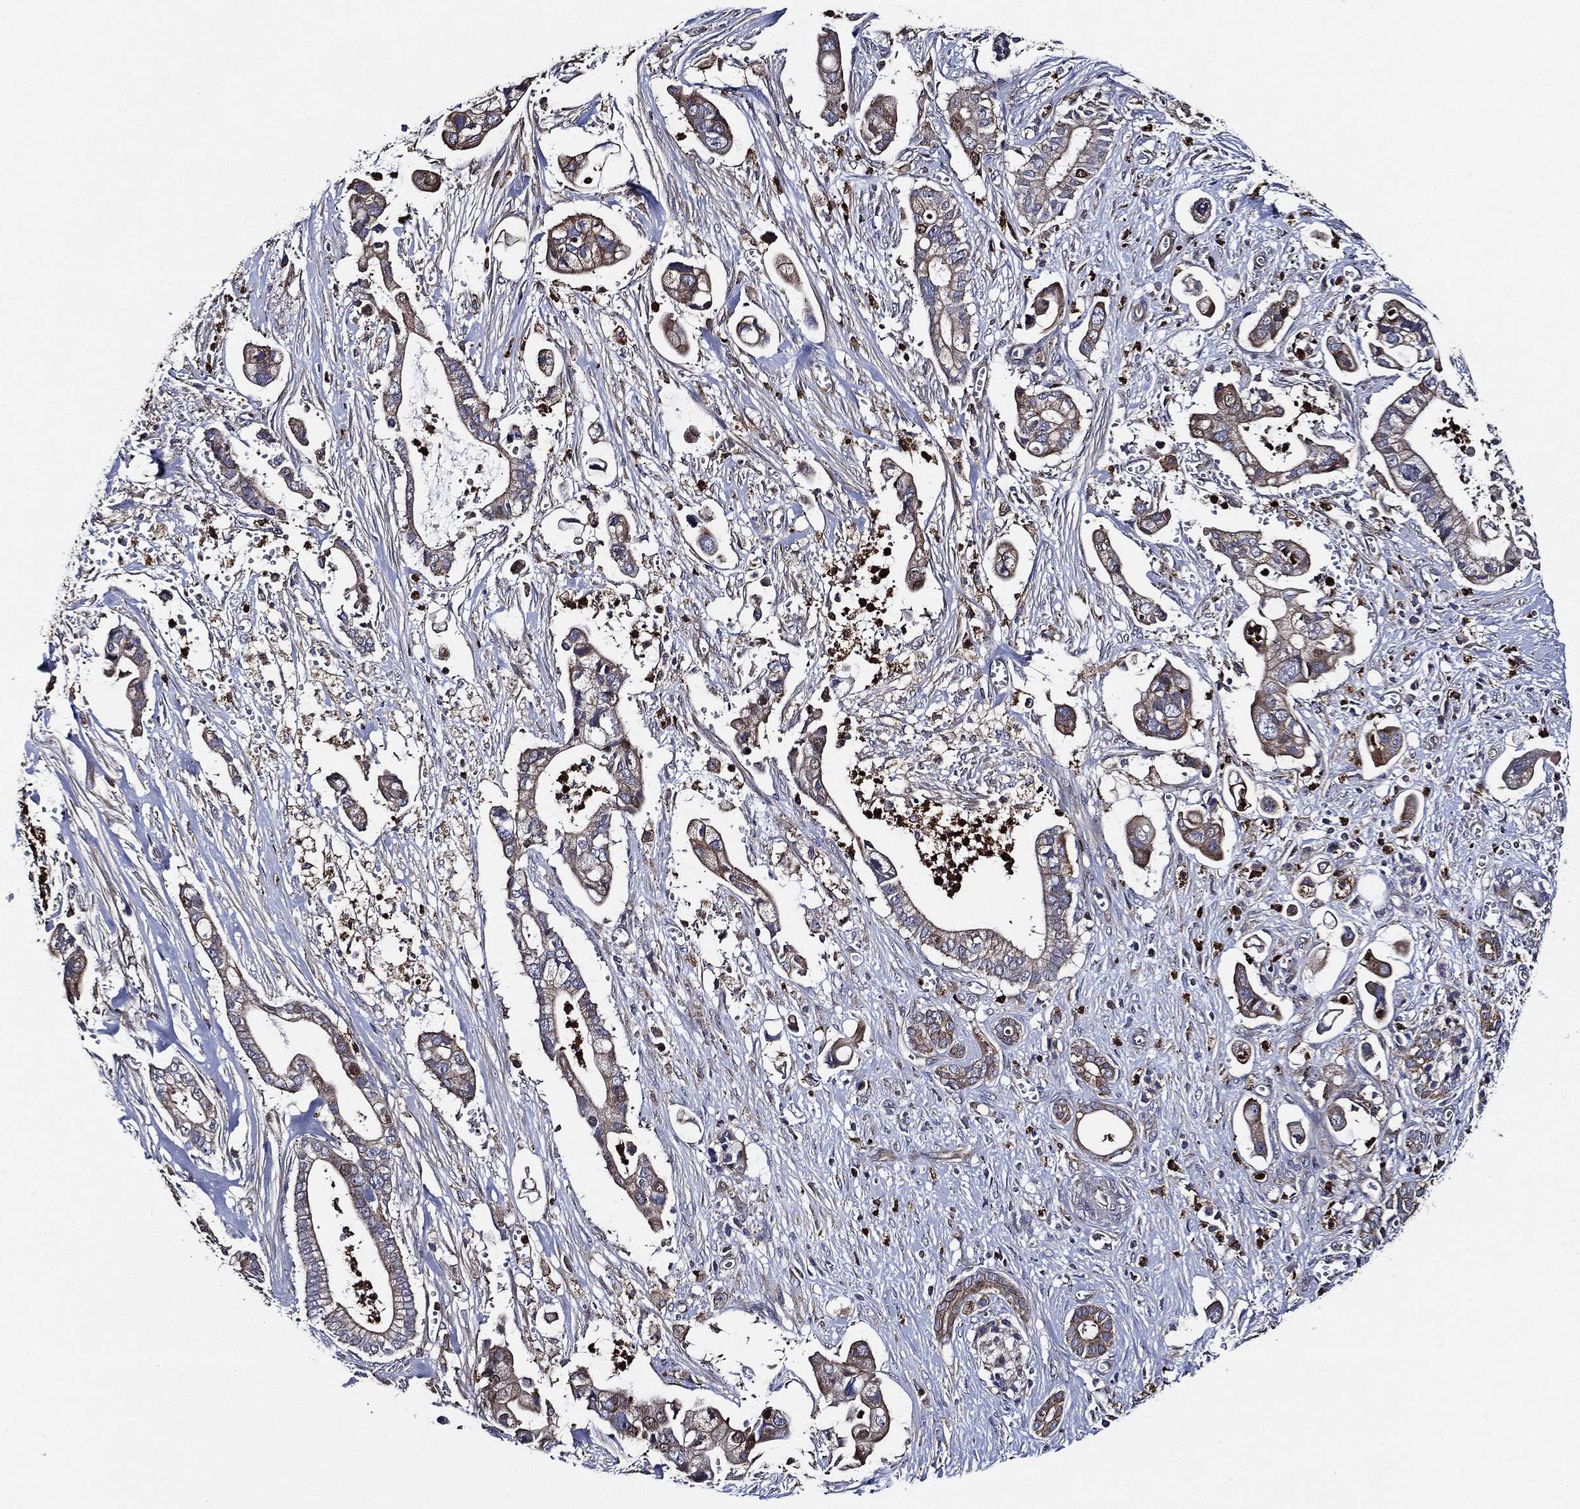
{"staining": {"intensity": "moderate", "quantity": "<25%", "location": "cytoplasmic/membranous"}, "tissue": "pancreatic cancer", "cell_type": "Tumor cells", "image_type": "cancer", "snomed": [{"axis": "morphology", "description": "Adenocarcinoma, NOS"}, {"axis": "topography", "description": "Pancreas"}], "caption": "The image exhibits a brown stain indicating the presence of a protein in the cytoplasmic/membranous of tumor cells in pancreatic adenocarcinoma.", "gene": "KIF20B", "patient": {"sex": "male", "age": 61}}